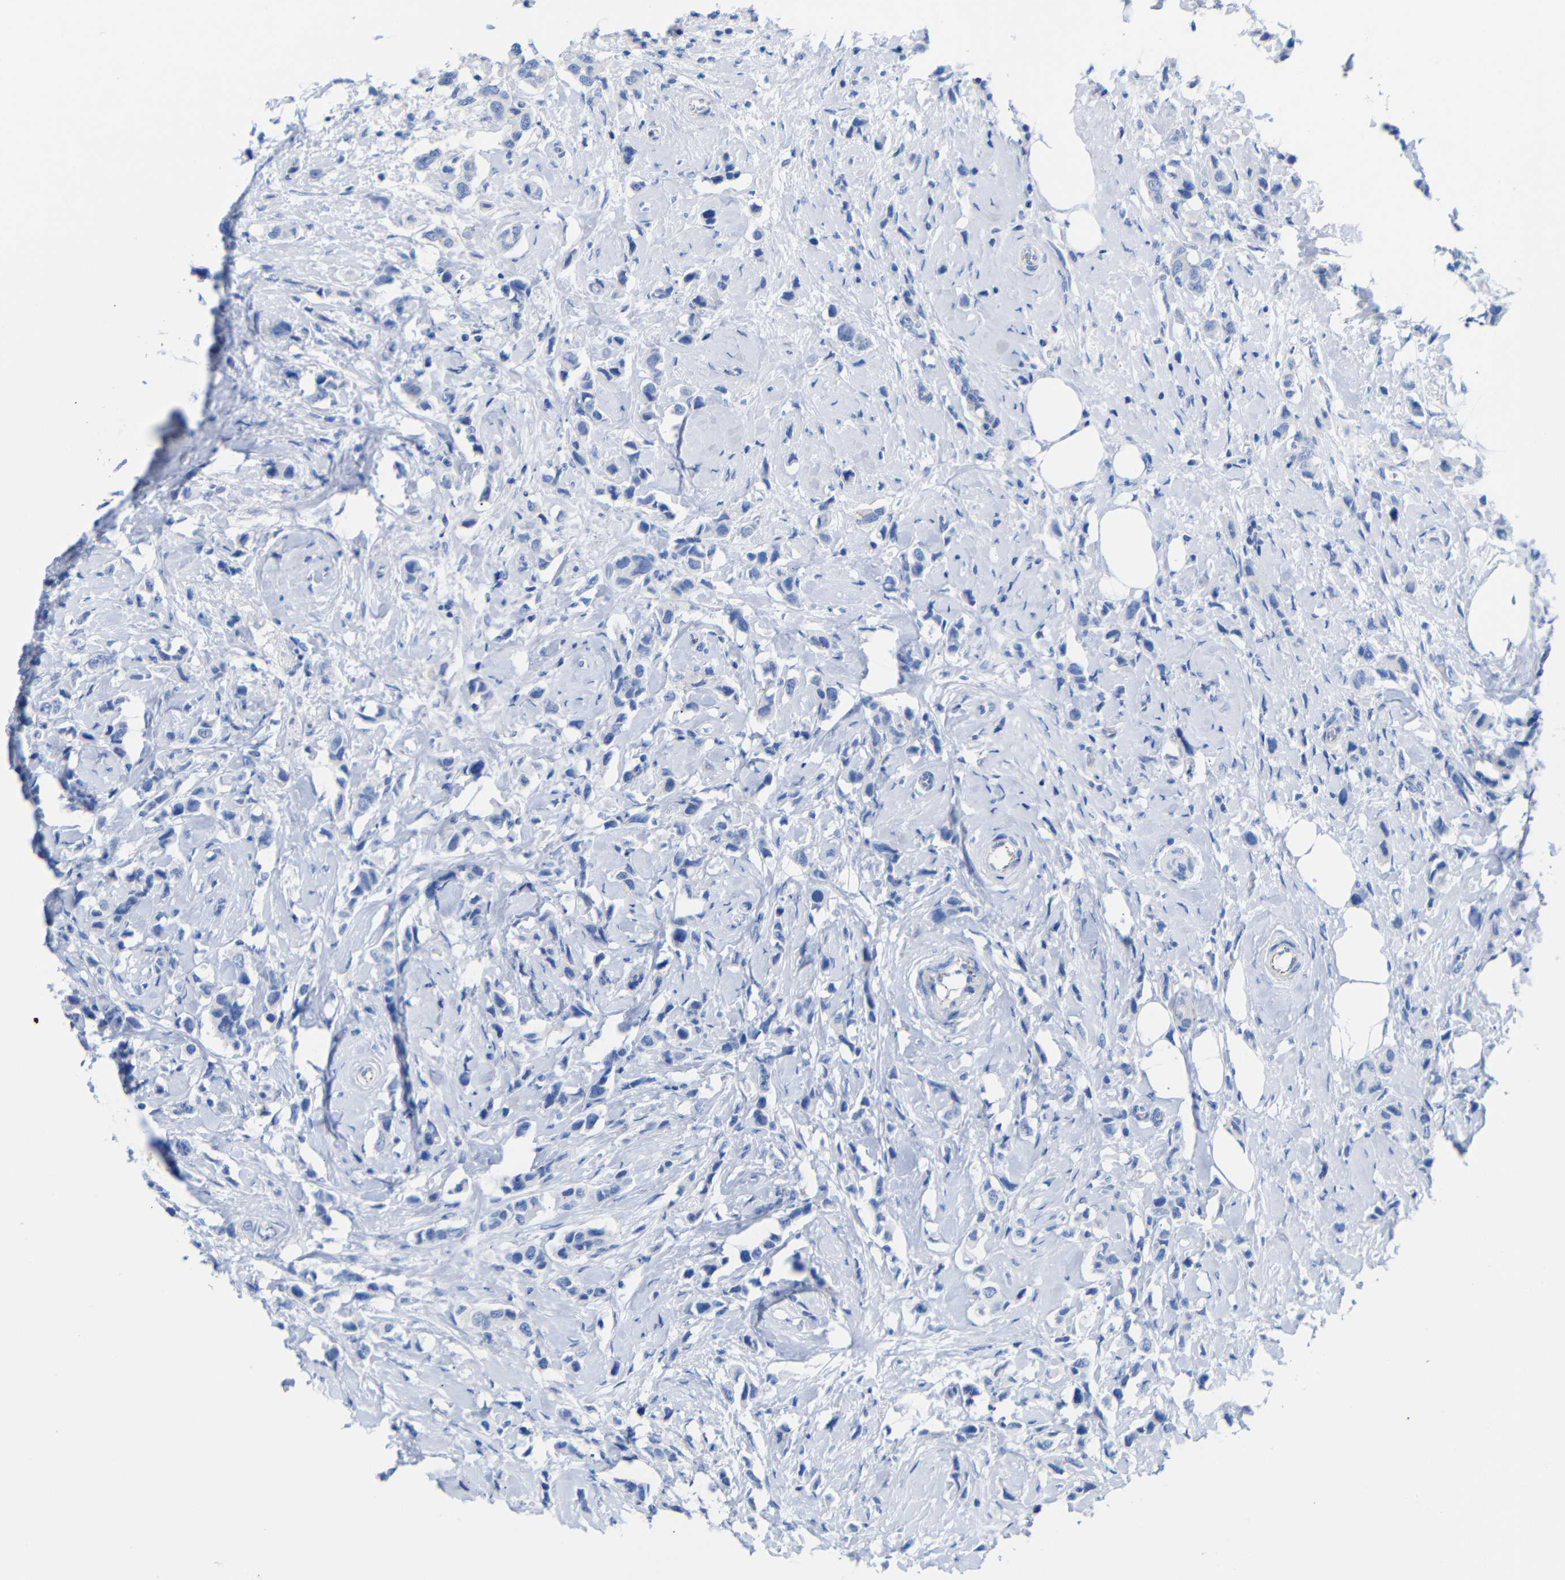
{"staining": {"intensity": "negative", "quantity": "none", "location": "none"}, "tissue": "breast cancer", "cell_type": "Tumor cells", "image_type": "cancer", "snomed": [{"axis": "morphology", "description": "Normal tissue, NOS"}, {"axis": "morphology", "description": "Duct carcinoma"}, {"axis": "topography", "description": "Breast"}], "caption": "Immunohistochemical staining of breast cancer (intraductal carcinoma) demonstrates no significant expression in tumor cells.", "gene": "CGNL1", "patient": {"sex": "female", "age": 50}}